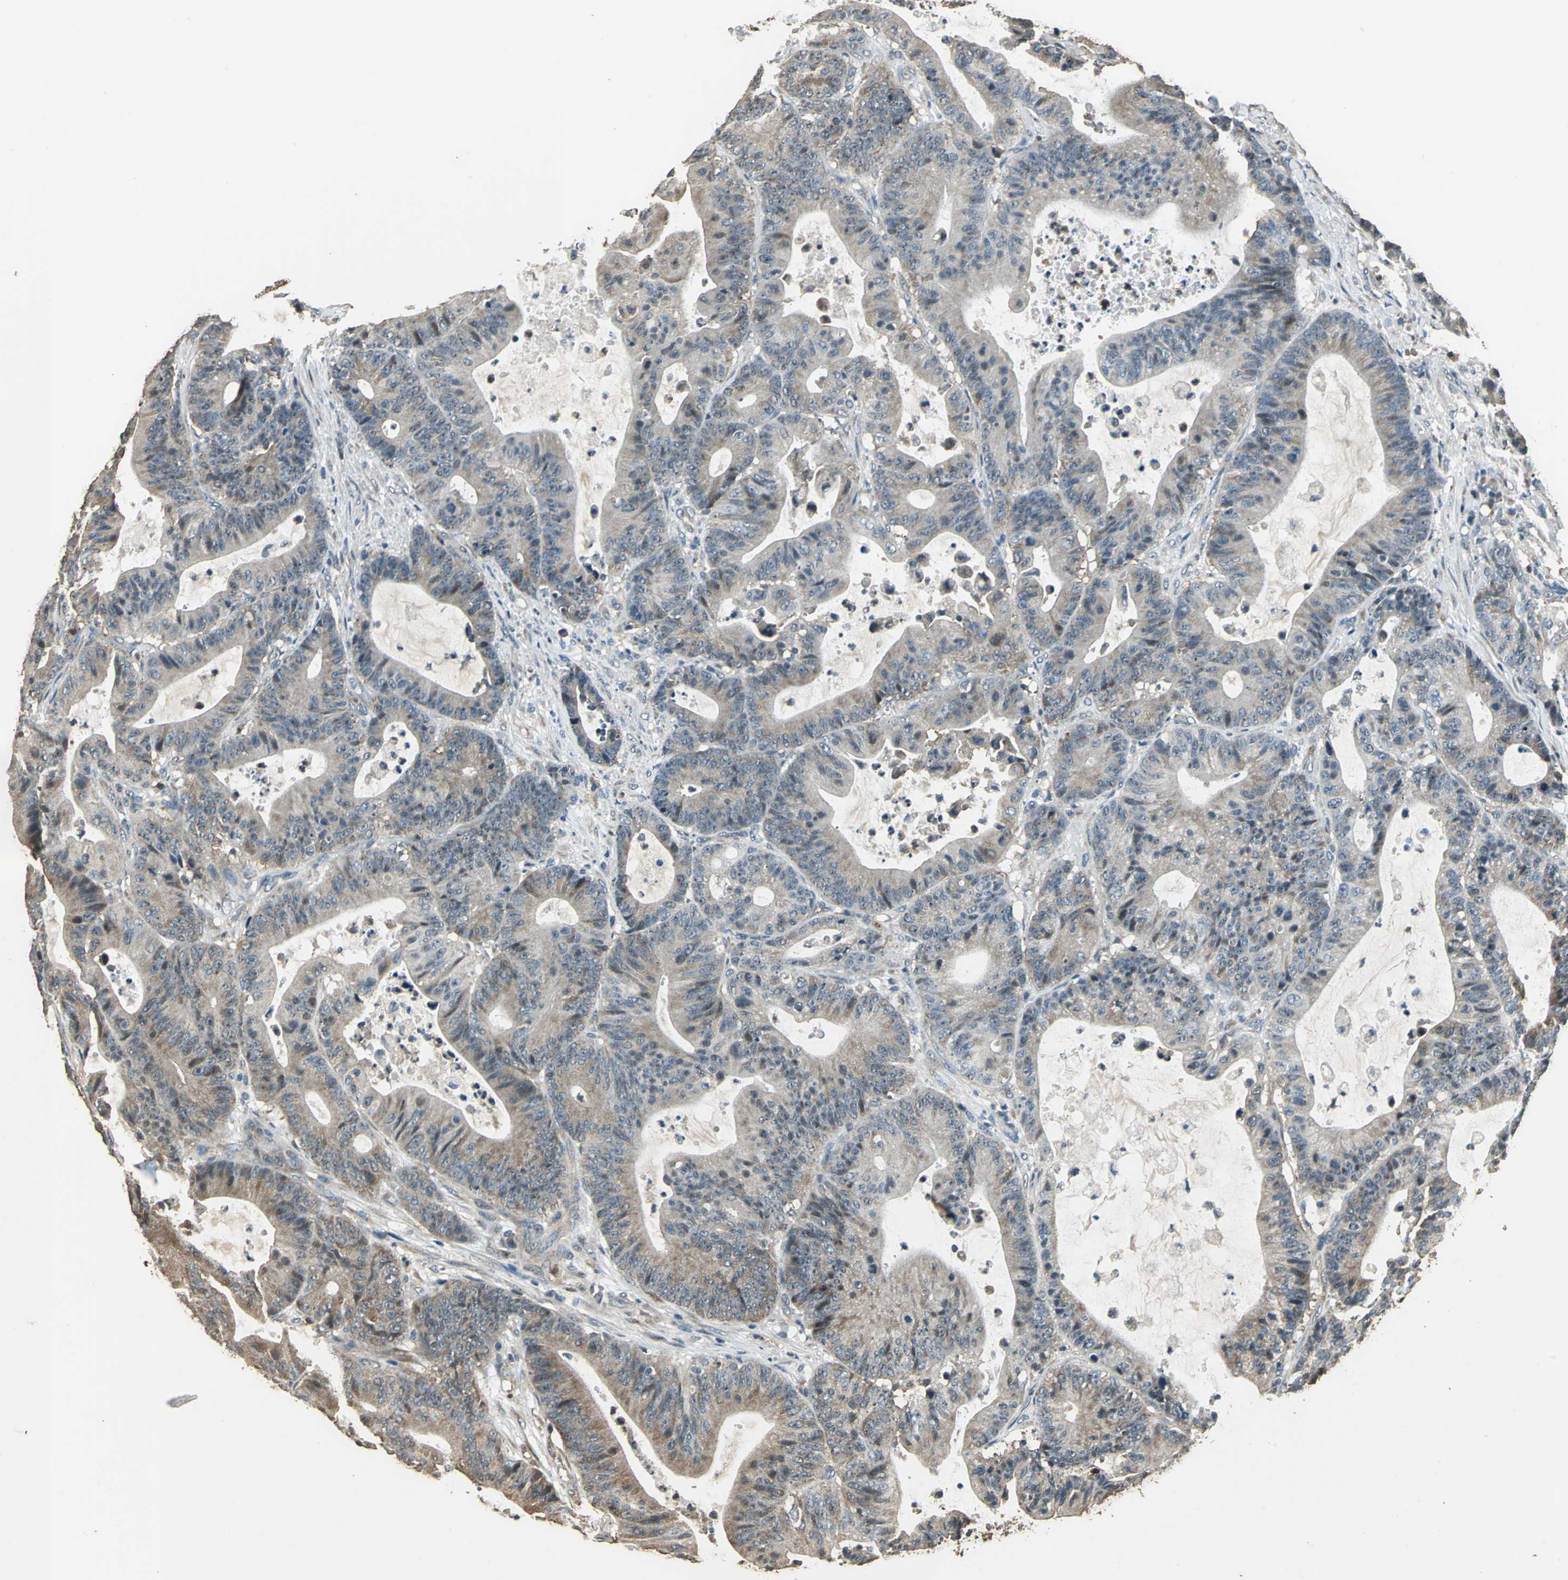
{"staining": {"intensity": "moderate", "quantity": ">75%", "location": "cytoplasmic/membranous"}, "tissue": "colorectal cancer", "cell_type": "Tumor cells", "image_type": "cancer", "snomed": [{"axis": "morphology", "description": "Adenocarcinoma, NOS"}, {"axis": "topography", "description": "Colon"}], "caption": "A brown stain labels moderate cytoplasmic/membranous positivity of a protein in human colorectal cancer (adenocarcinoma) tumor cells. The protein of interest is shown in brown color, while the nuclei are stained blue.", "gene": "TMPRSS4", "patient": {"sex": "female", "age": 84}}